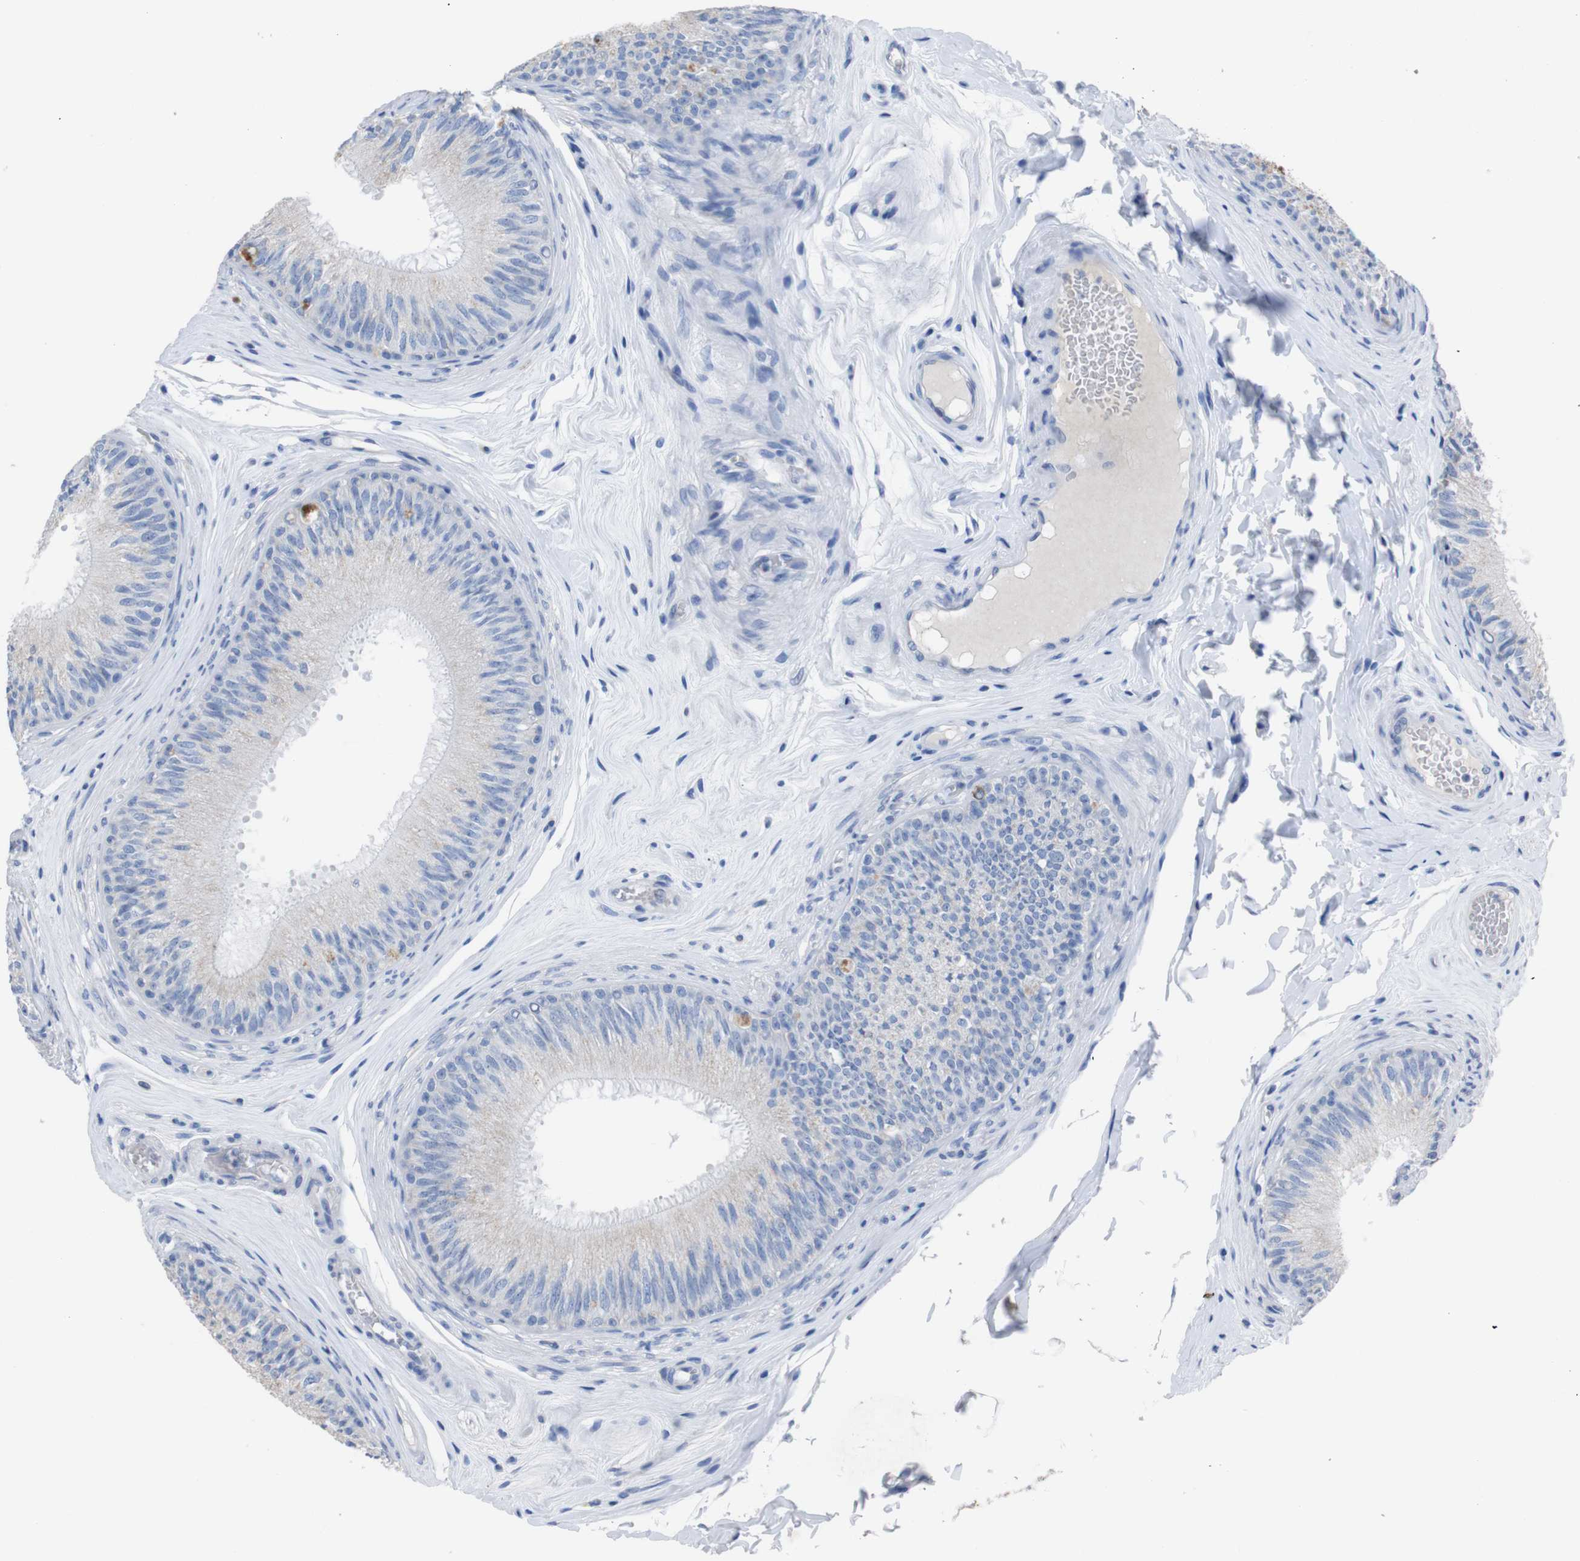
{"staining": {"intensity": "negative", "quantity": "none", "location": "none"}, "tissue": "epididymis", "cell_type": "Glandular cells", "image_type": "normal", "snomed": [{"axis": "morphology", "description": "Normal tissue, NOS"}, {"axis": "topography", "description": "Testis"}, {"axis": "topography", "description": "Epididymis"}], "caption": "DAB immunohistochemical staining of benign epididymis reveals no significant positivity in glandular cells. Nuclei are stained in blue.", "gene": "GJB2", "patient": {"sex": "male", "age": 36}}